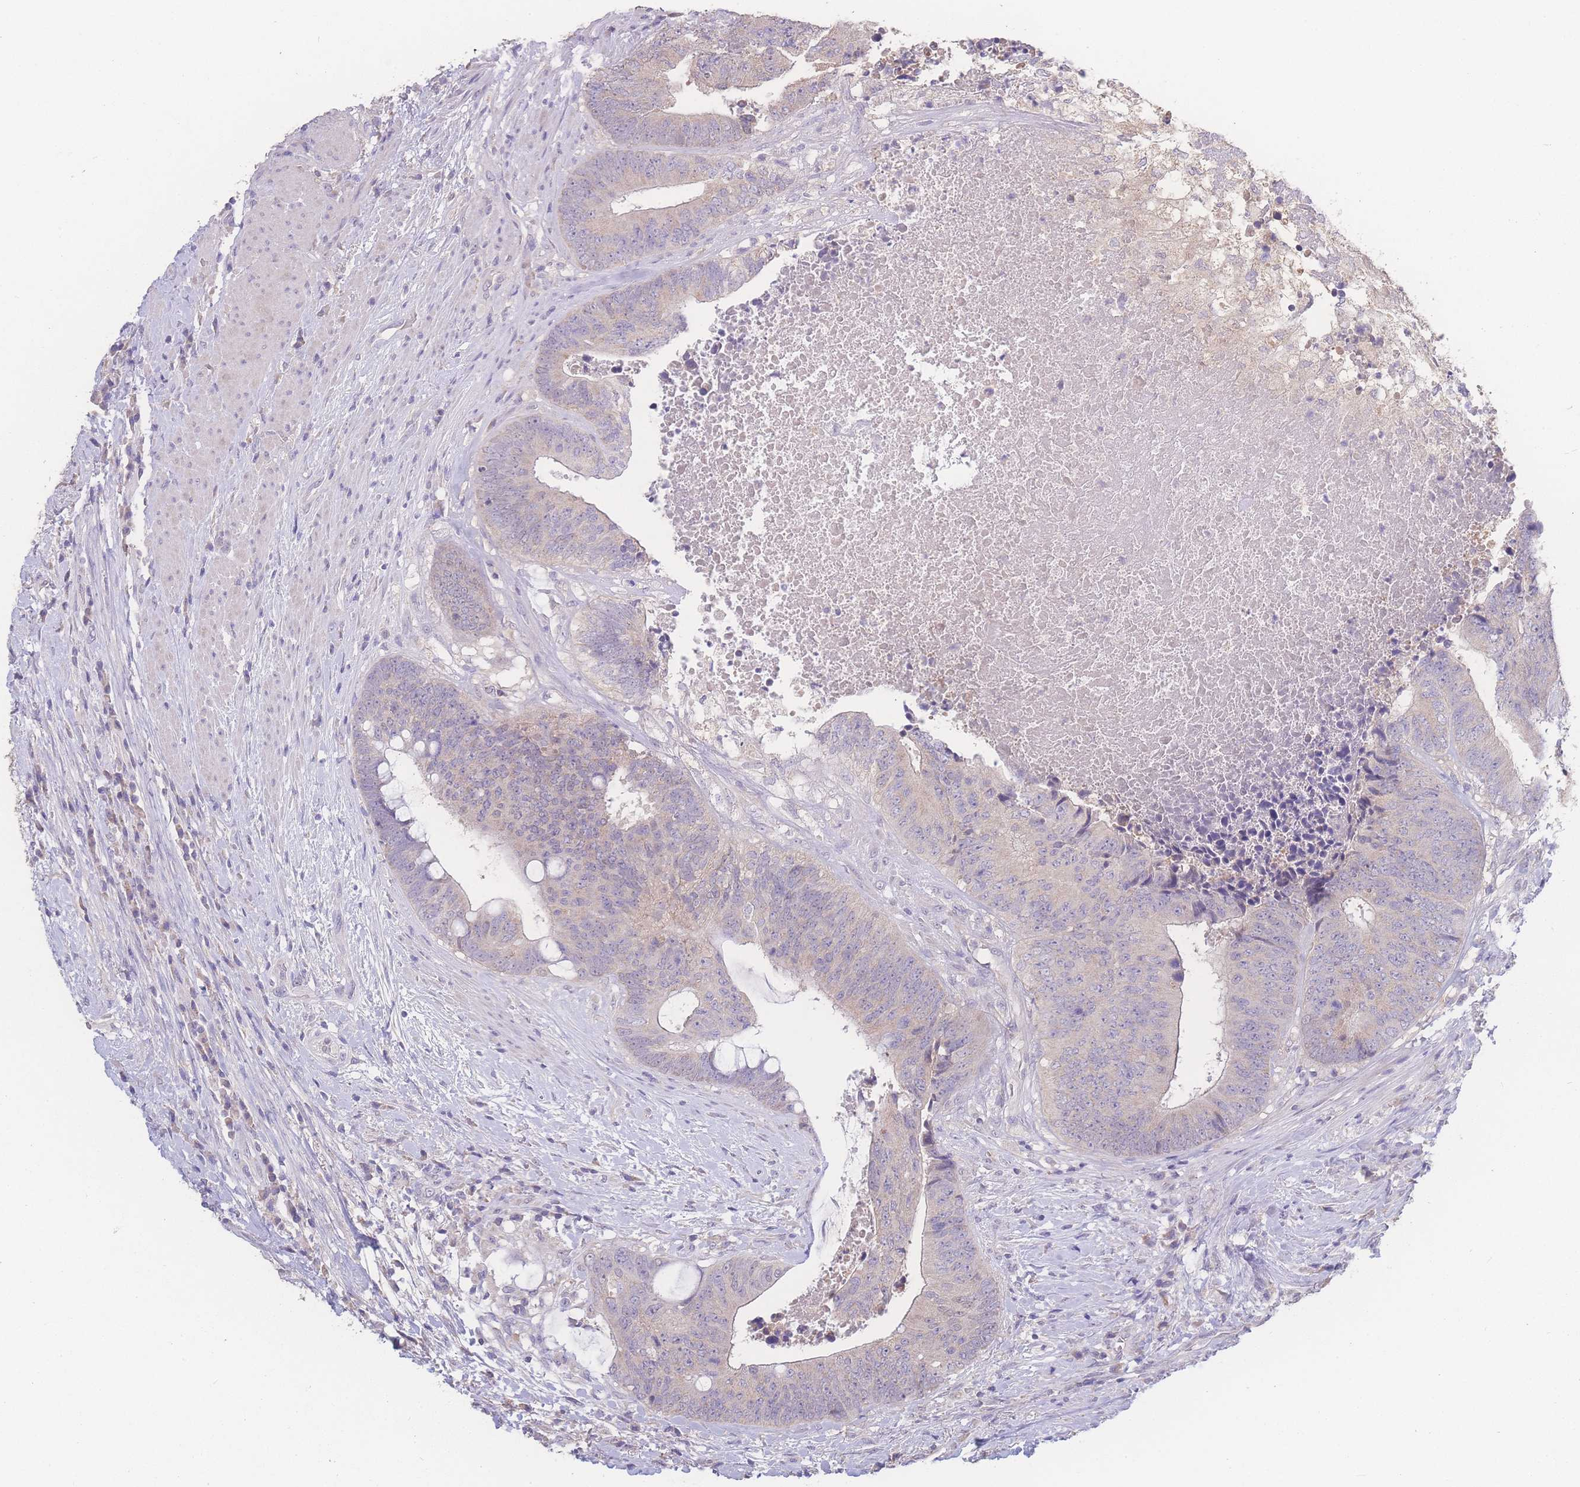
{"staining": {"intensity": "weak", "quantity": "<25%", "location": "cytoplasmic/membranous"}, "tissue": "colorectal cancer", "cell_type": "Tumor cells", "image_type": "cancer", "snomed": [{"axis": "morphology", "description": "Adenocarcinoma, NOS"}, {"axis": "topography", "description": "Rectum"}], "caption": "This is a image of IHC staining of colorectal cancer (adenocarcinoma), which shows no expression in tumor cells.", "gene": "GIPR", "patient": {"sex": "male", "age": 72}}